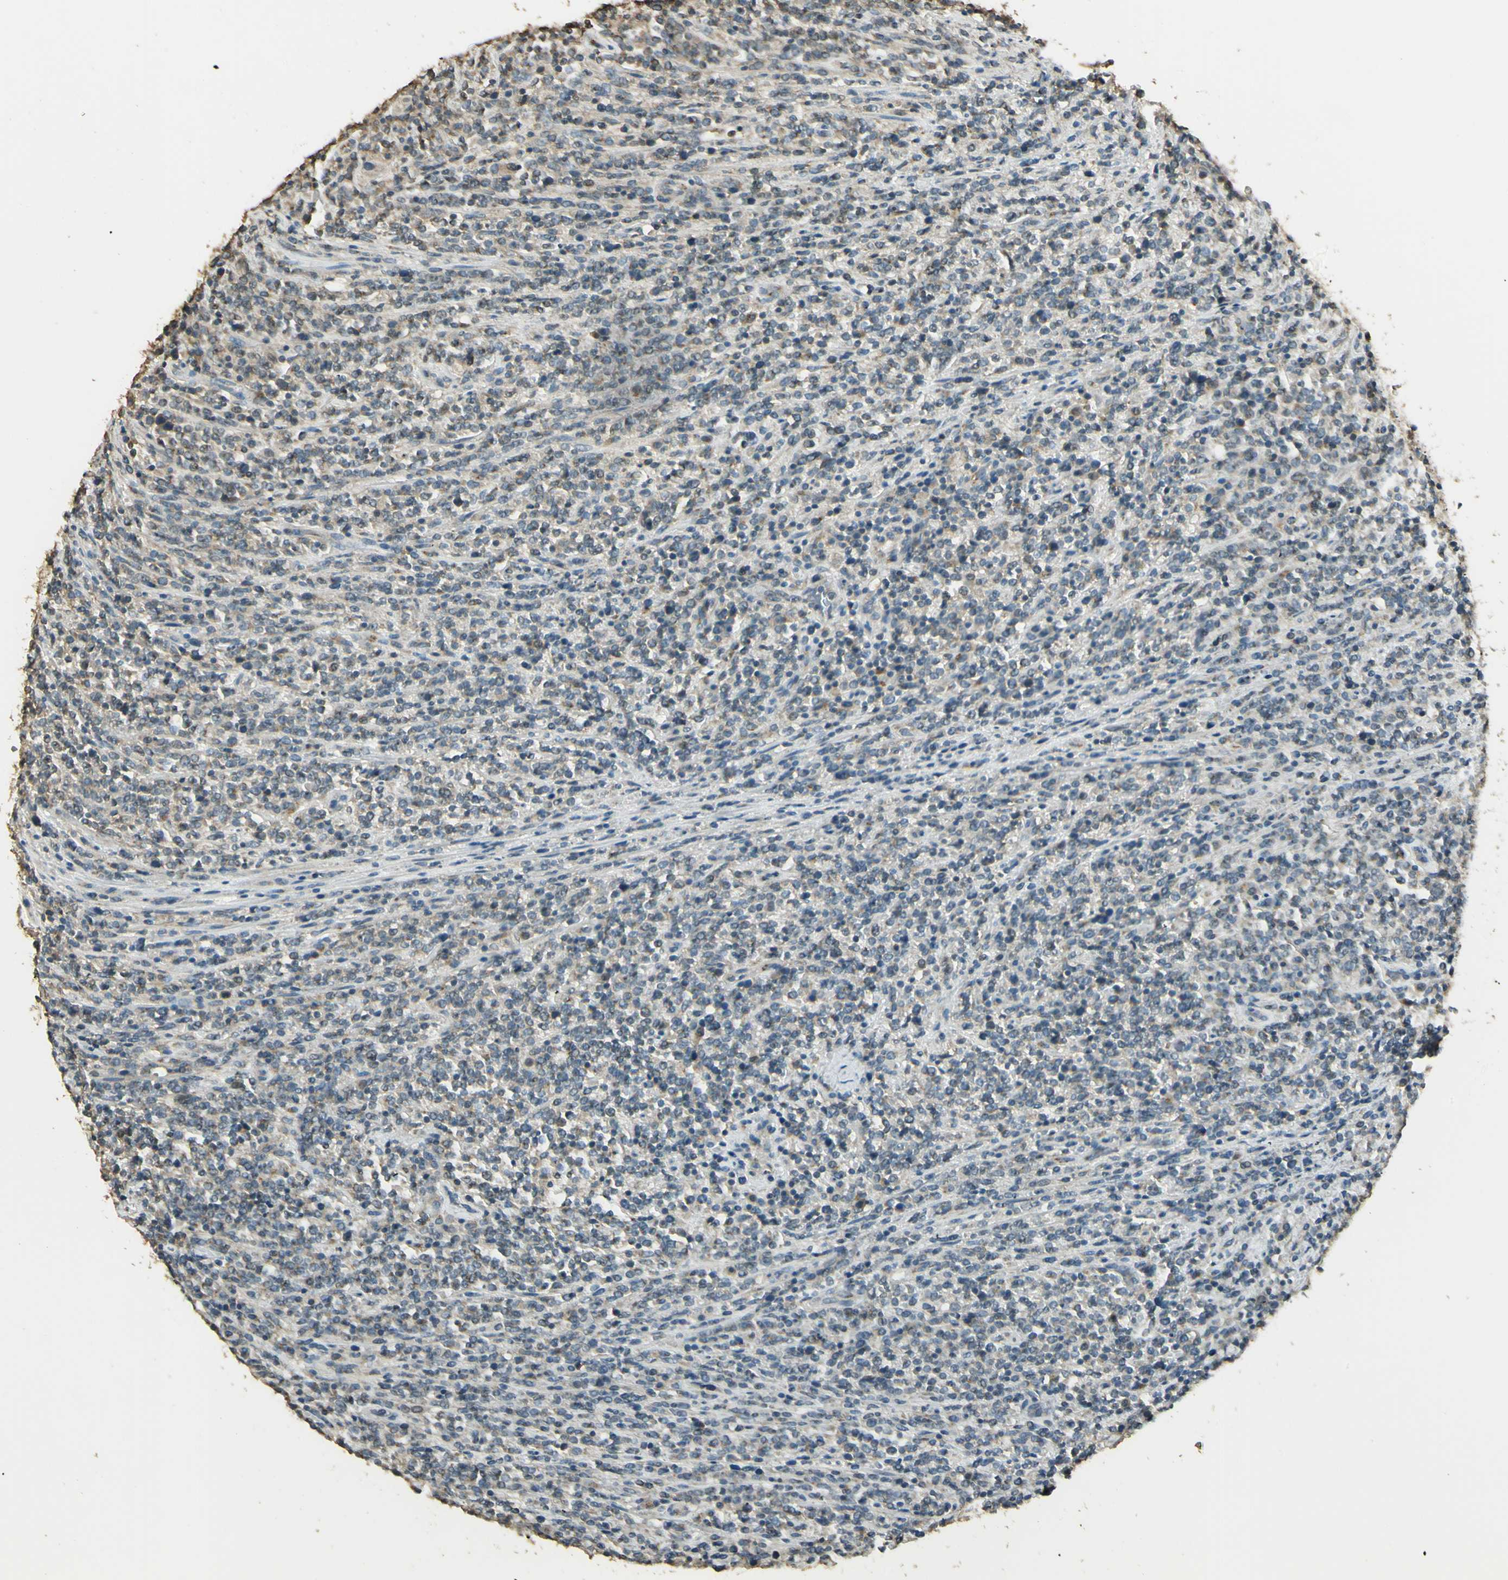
{"staining": {"intensity": "weak", "quantity": "25%-75%", "location": "cytoplasmic/membranous"}, "tissue": "lymphoma", "cell_type": "Tumor cells", "image_type": "cancer", "snomed": [{"axis": "morphology", "description": "Malignant lymphoma, non-Hodgkin's type, High grade"}, {"axis": "topography", "description": "Soft tissue"}], "caption": "The immunohistochemical stain labels weak cytoplasmic/membranous expression in tumor cells of lymphoma tissue.", "gene": "UXS1", "patient": {"sex": "male", "age": 18}}